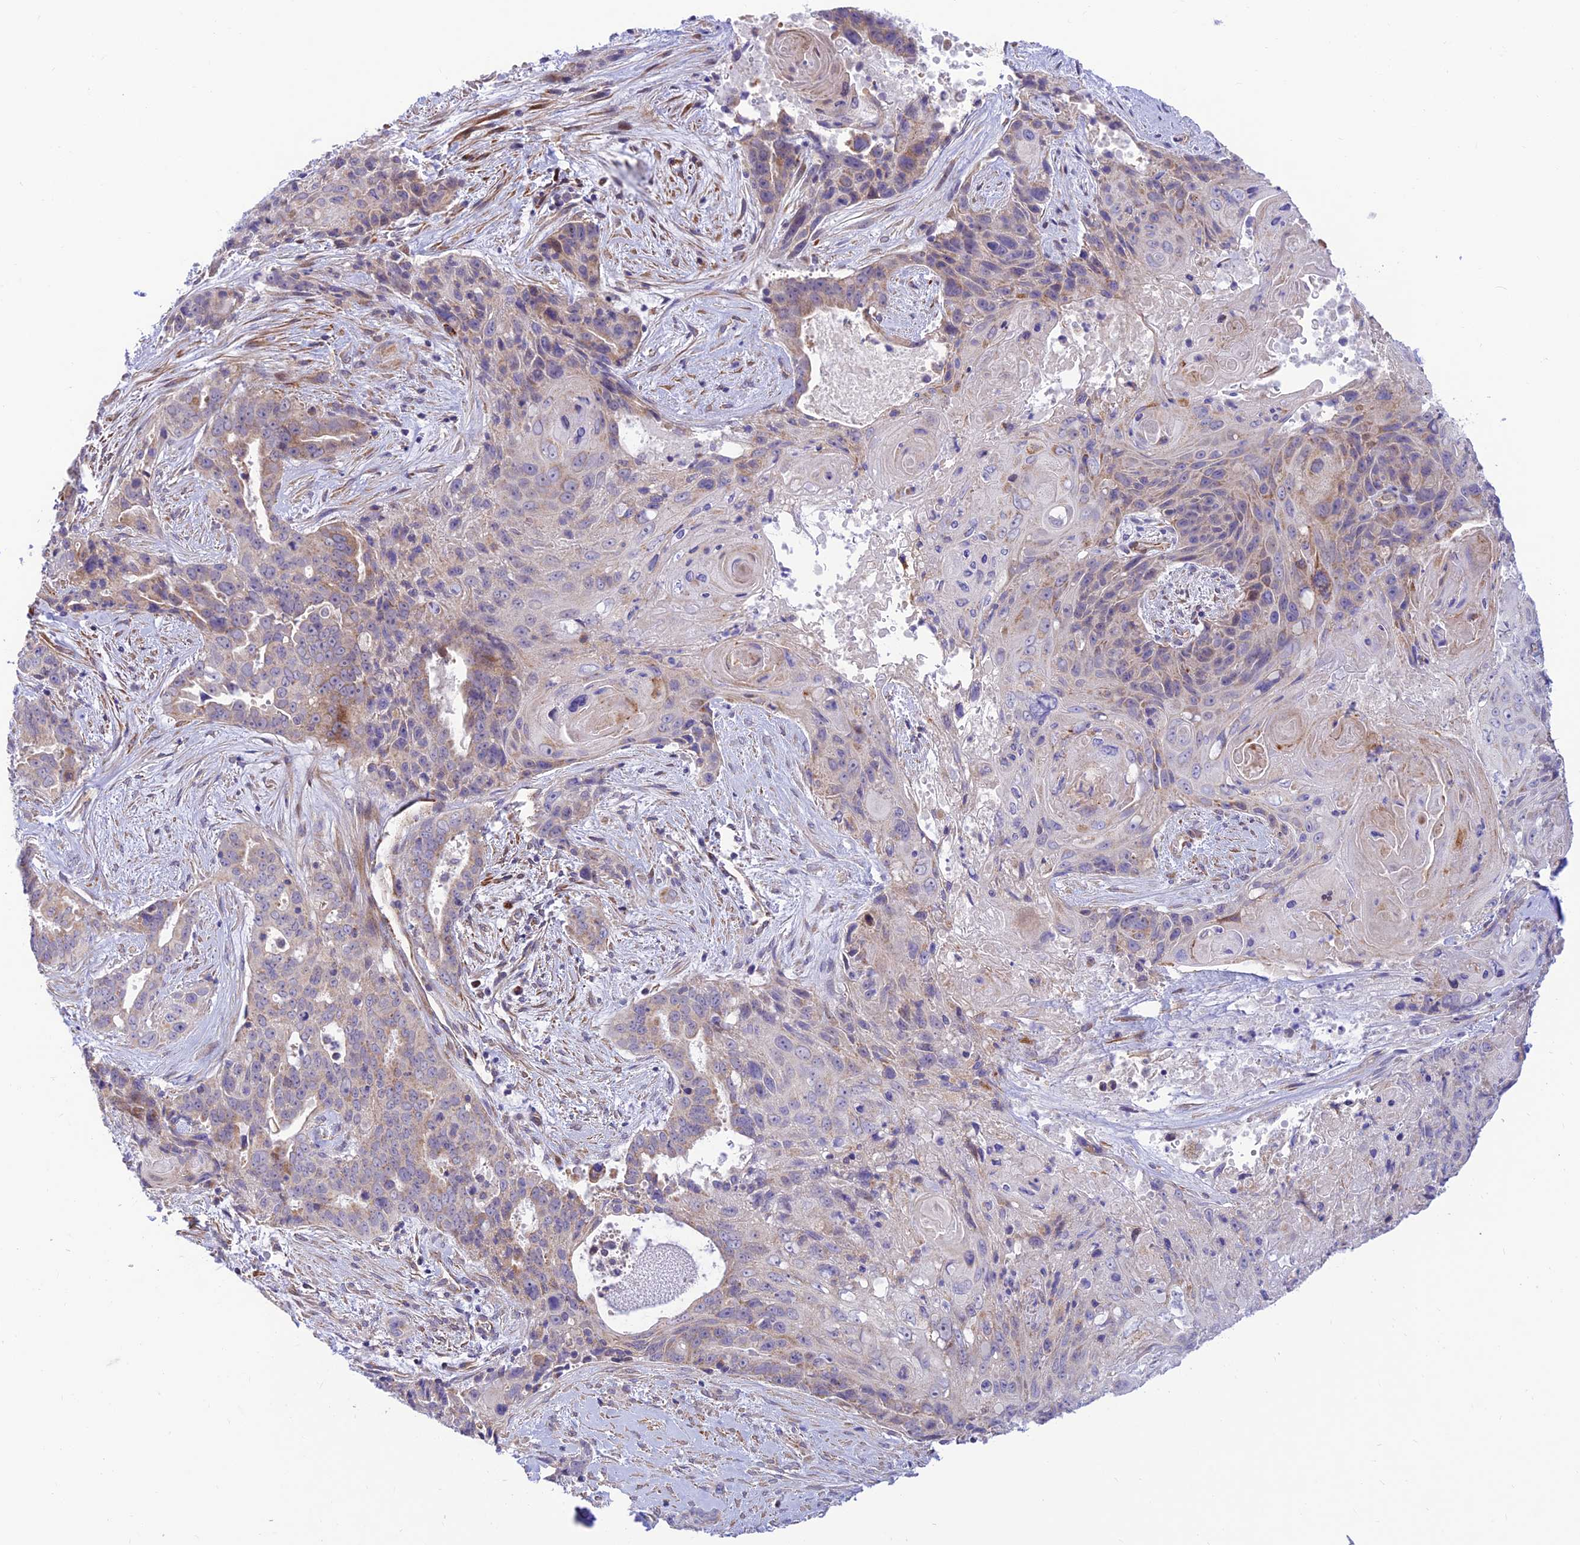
{"staining": {"intensity": "moderate", "quantity": "<25%", "location": "cytoplasmic/membranous"}, "tissue": "pancreatic cancer", "cell_type": "Tumor cells", "image_type": "cancer", "snomed": [{"axis": "morphology", "description": "Adenocarcinoma, NOS"}, {"axis": "topography", "description": "Pancreas"}], "caption": "A histopathology image showing moderate cytoplasmic/membranous positivity in approximately <25% of tumor cells in adenocarcinoma (pancreatic), as visualized by brown immunohistochemical staining.", "gene": "FAM186B", "patient": {"sex": "male", "age": 80}}